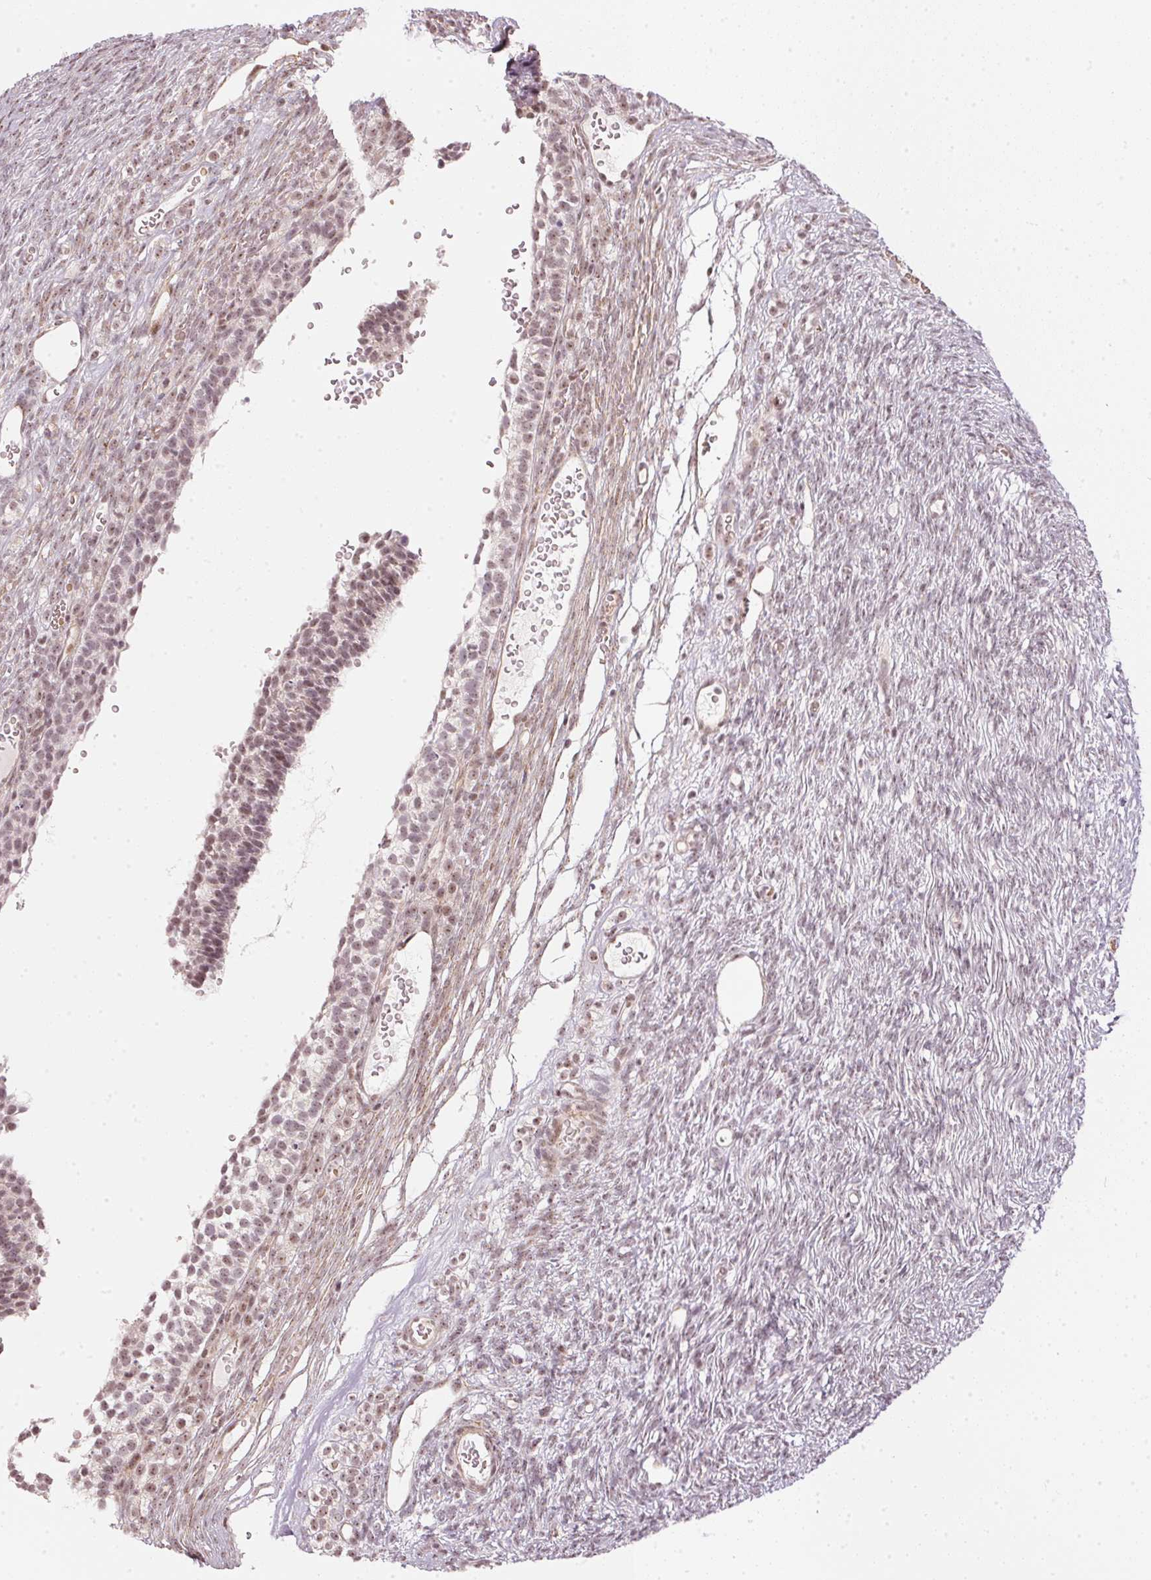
{"staining": {"intensity": "weak", "quantity": "25%-75%", "location": "nuclear"}, "tissue": "ovary", "cell_type": "Ovarian stroma cells", "image_type": "normal", "snomed": [{"axis": "morphology", "description": "Normal tissue, NOS"}, {"axis": "topography", "description": "Ovary"}], "caption": "Ovary stained for a protein (brown) exhibits weak nuclear positive staining in about 25%-75% of ovarian stroma cells.", "gene": "KAT6A", "patient": {"sex": "female", "age": 34}}